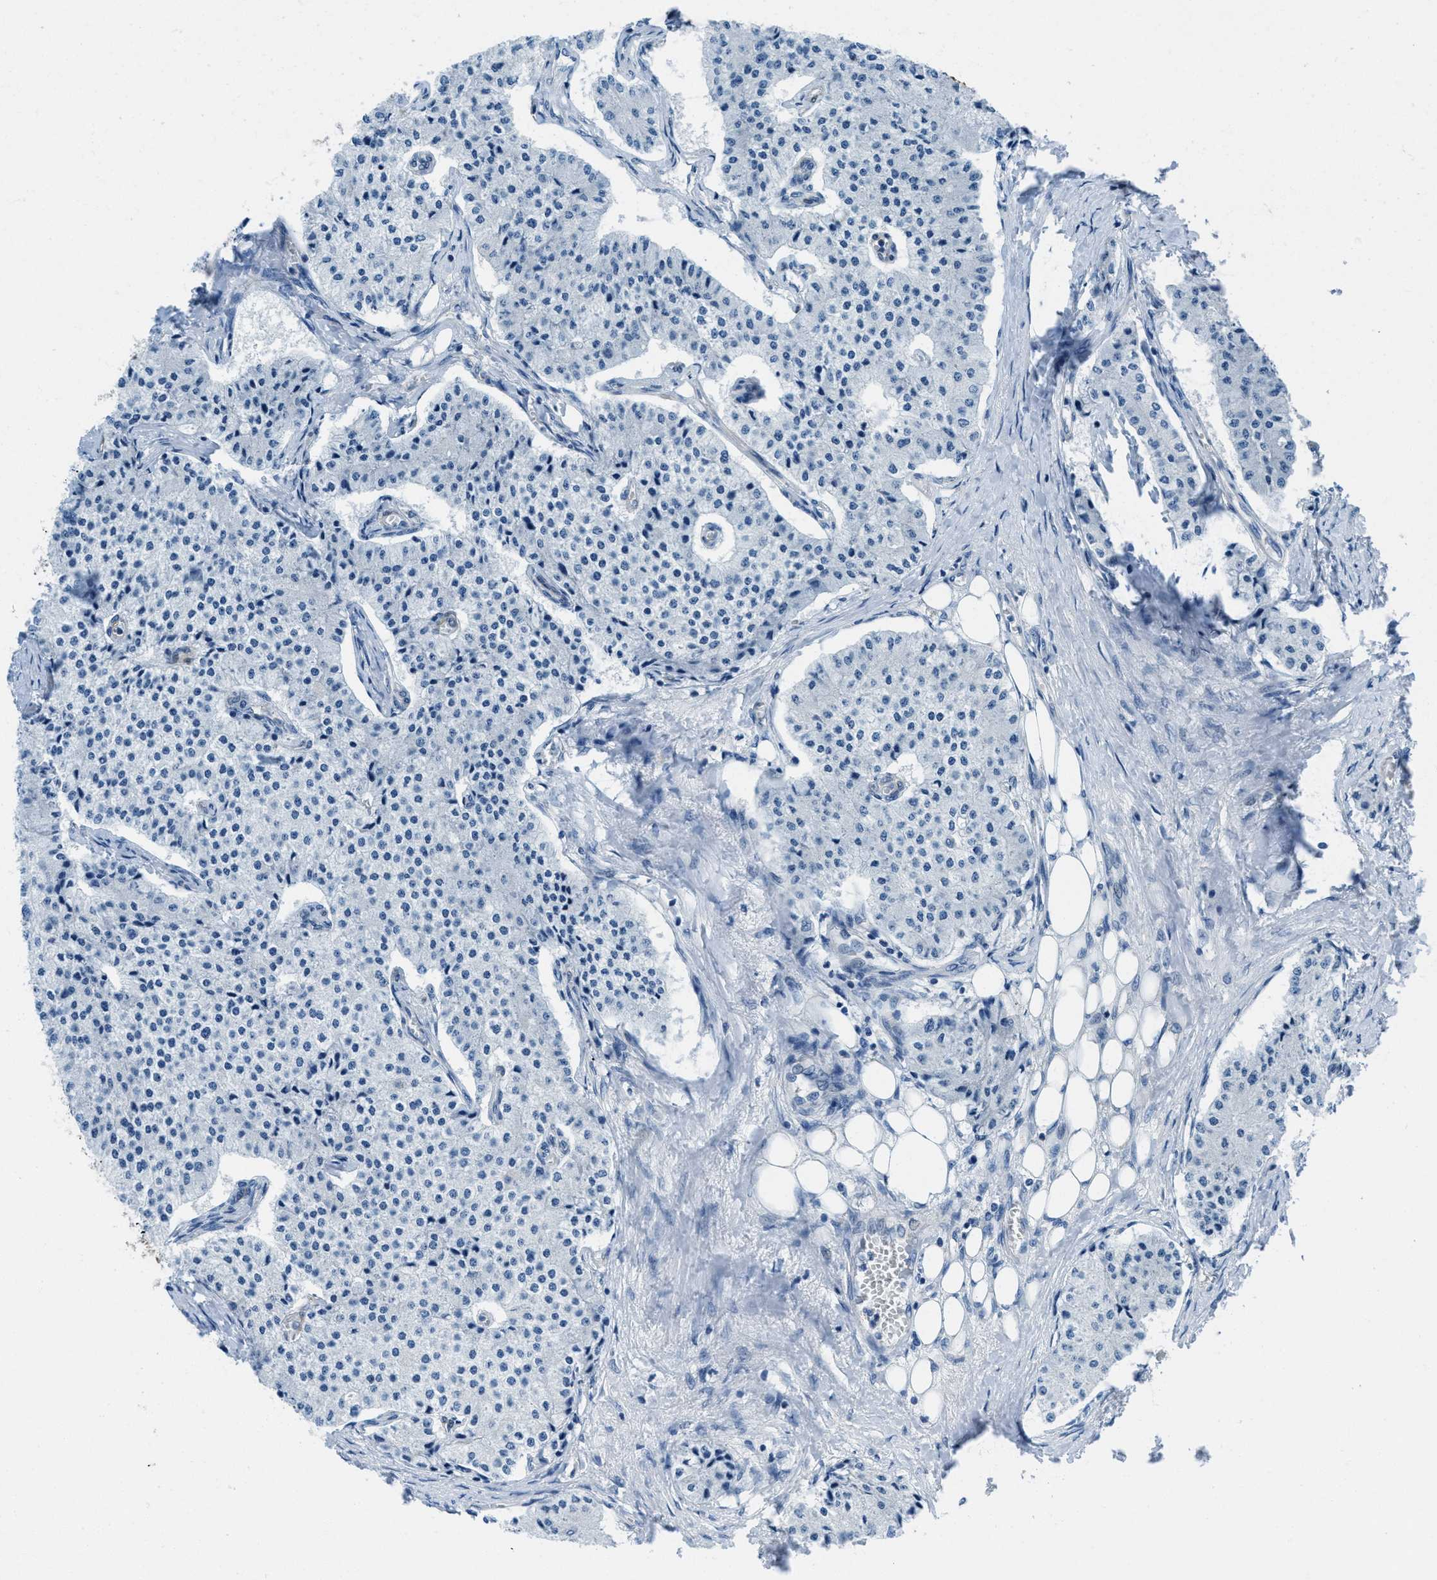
{"staining": {"intensity": "negative", "quantity": "none", "location": "none"}, "tissue": "carcinoid", "cell_type": "Tumor cells", "image_type": "cancer", "snomed": [{"axis": "morphology", "description": "Carcinoid, malignant, NOS"}, {"axis": "topography", "description": "Lung"}], "caption": "This is a micrograph of immunohistochemistry (IHC) staining of malignant carcinoid, which shows no positivity in tumor cells.", "gene": "MAPRE2", "patient": {"sex": "male", "age": 60}}